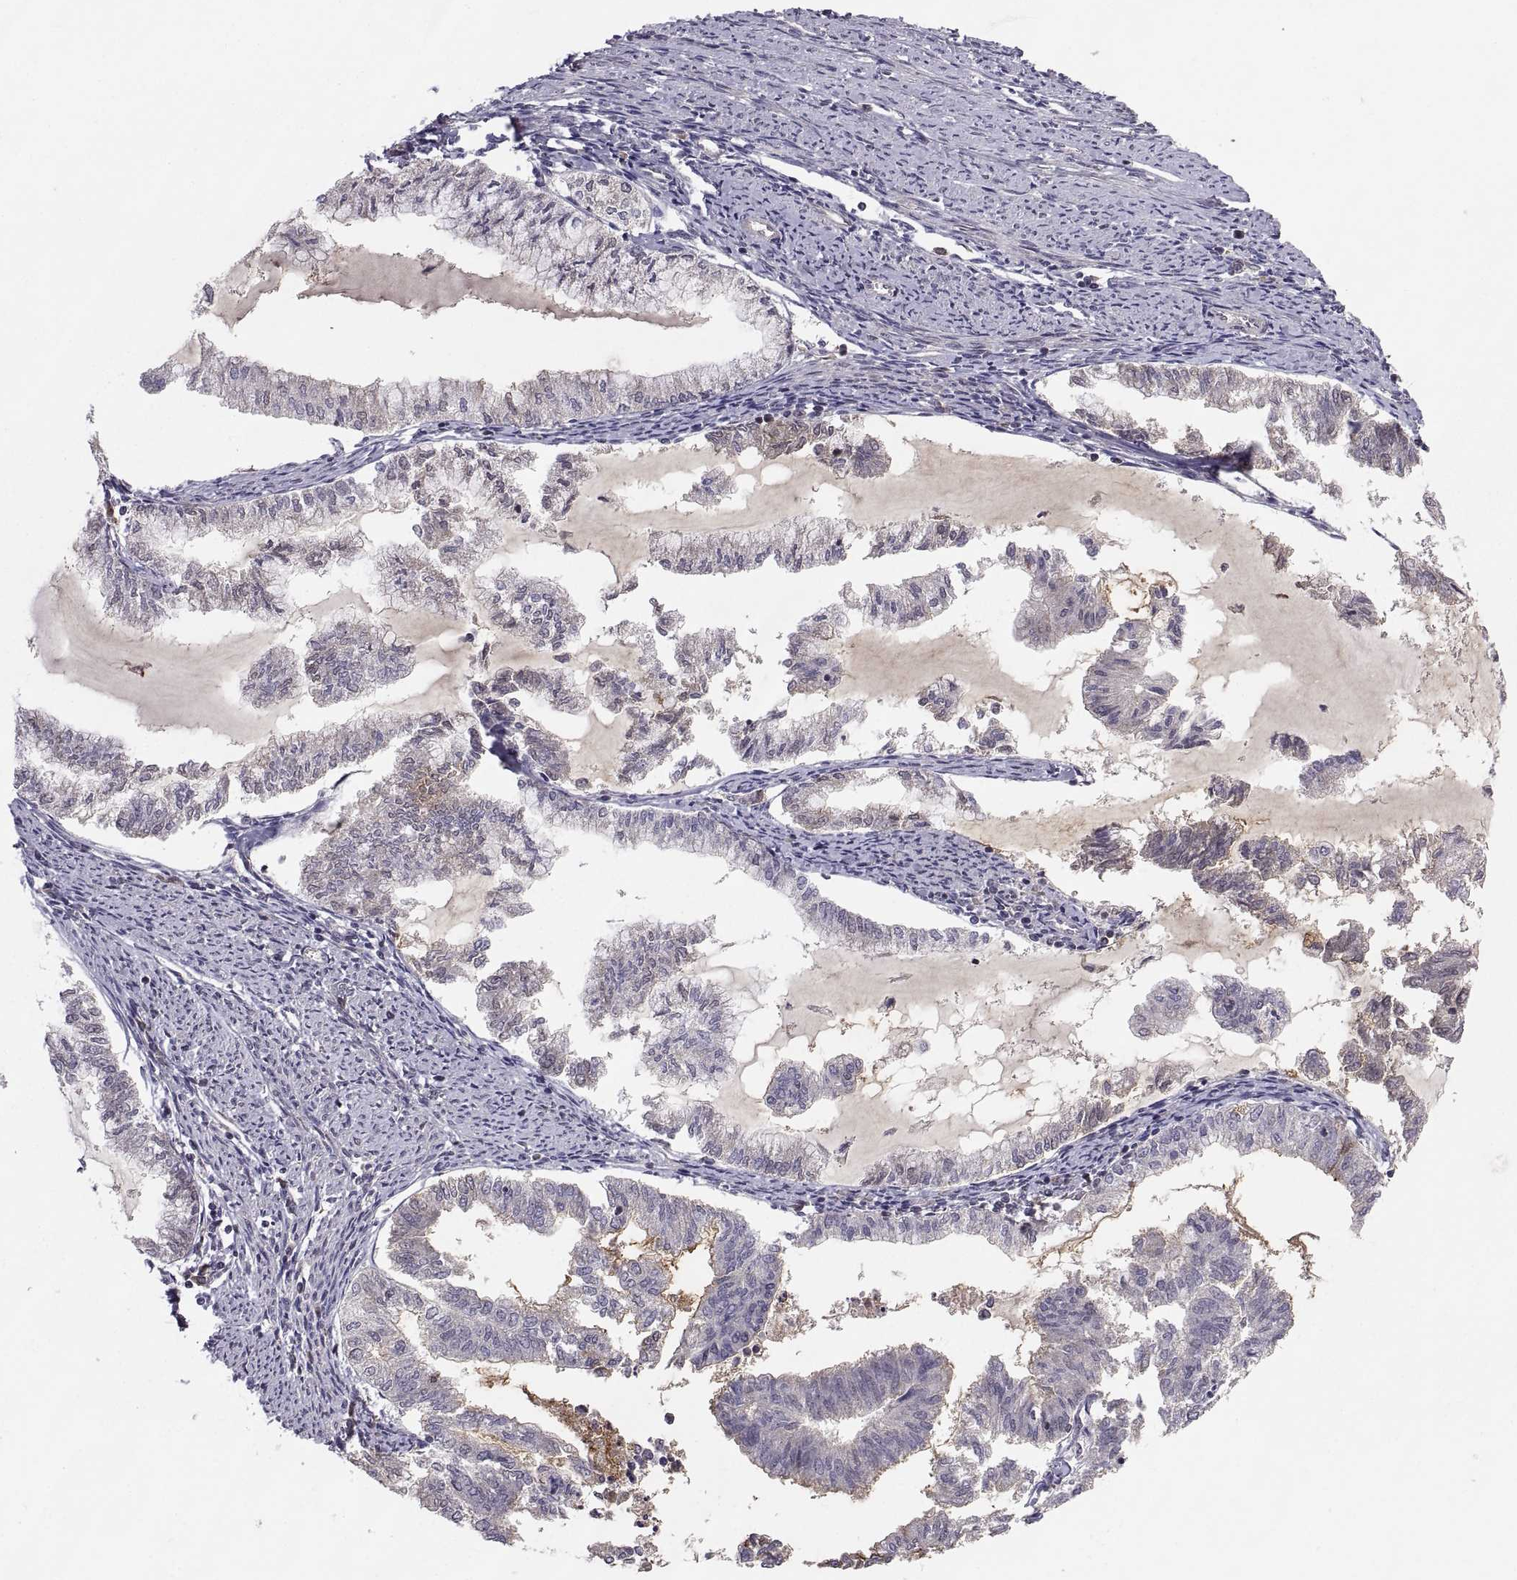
{"staining": {"intensity": "weak", "quantity": "<25%", "location": "cytoplasmic/membranous"}, "tissue": "endometrial cancer", "cell_type": "Tumor cells", "image_type": "cancer", "snomed": [{"axis": "morphology", "description": "Adenocarcinoma, NOS"}, {"axis": "topography", "description": "Endometrium"}], "caption": "This is an immunohistochemistry (IHC) image of endometrial adenocarcinoma. There is no positivity in tumor cells.", "gene": "ABL2", "patient": {"sex": "female", "age": 79}}